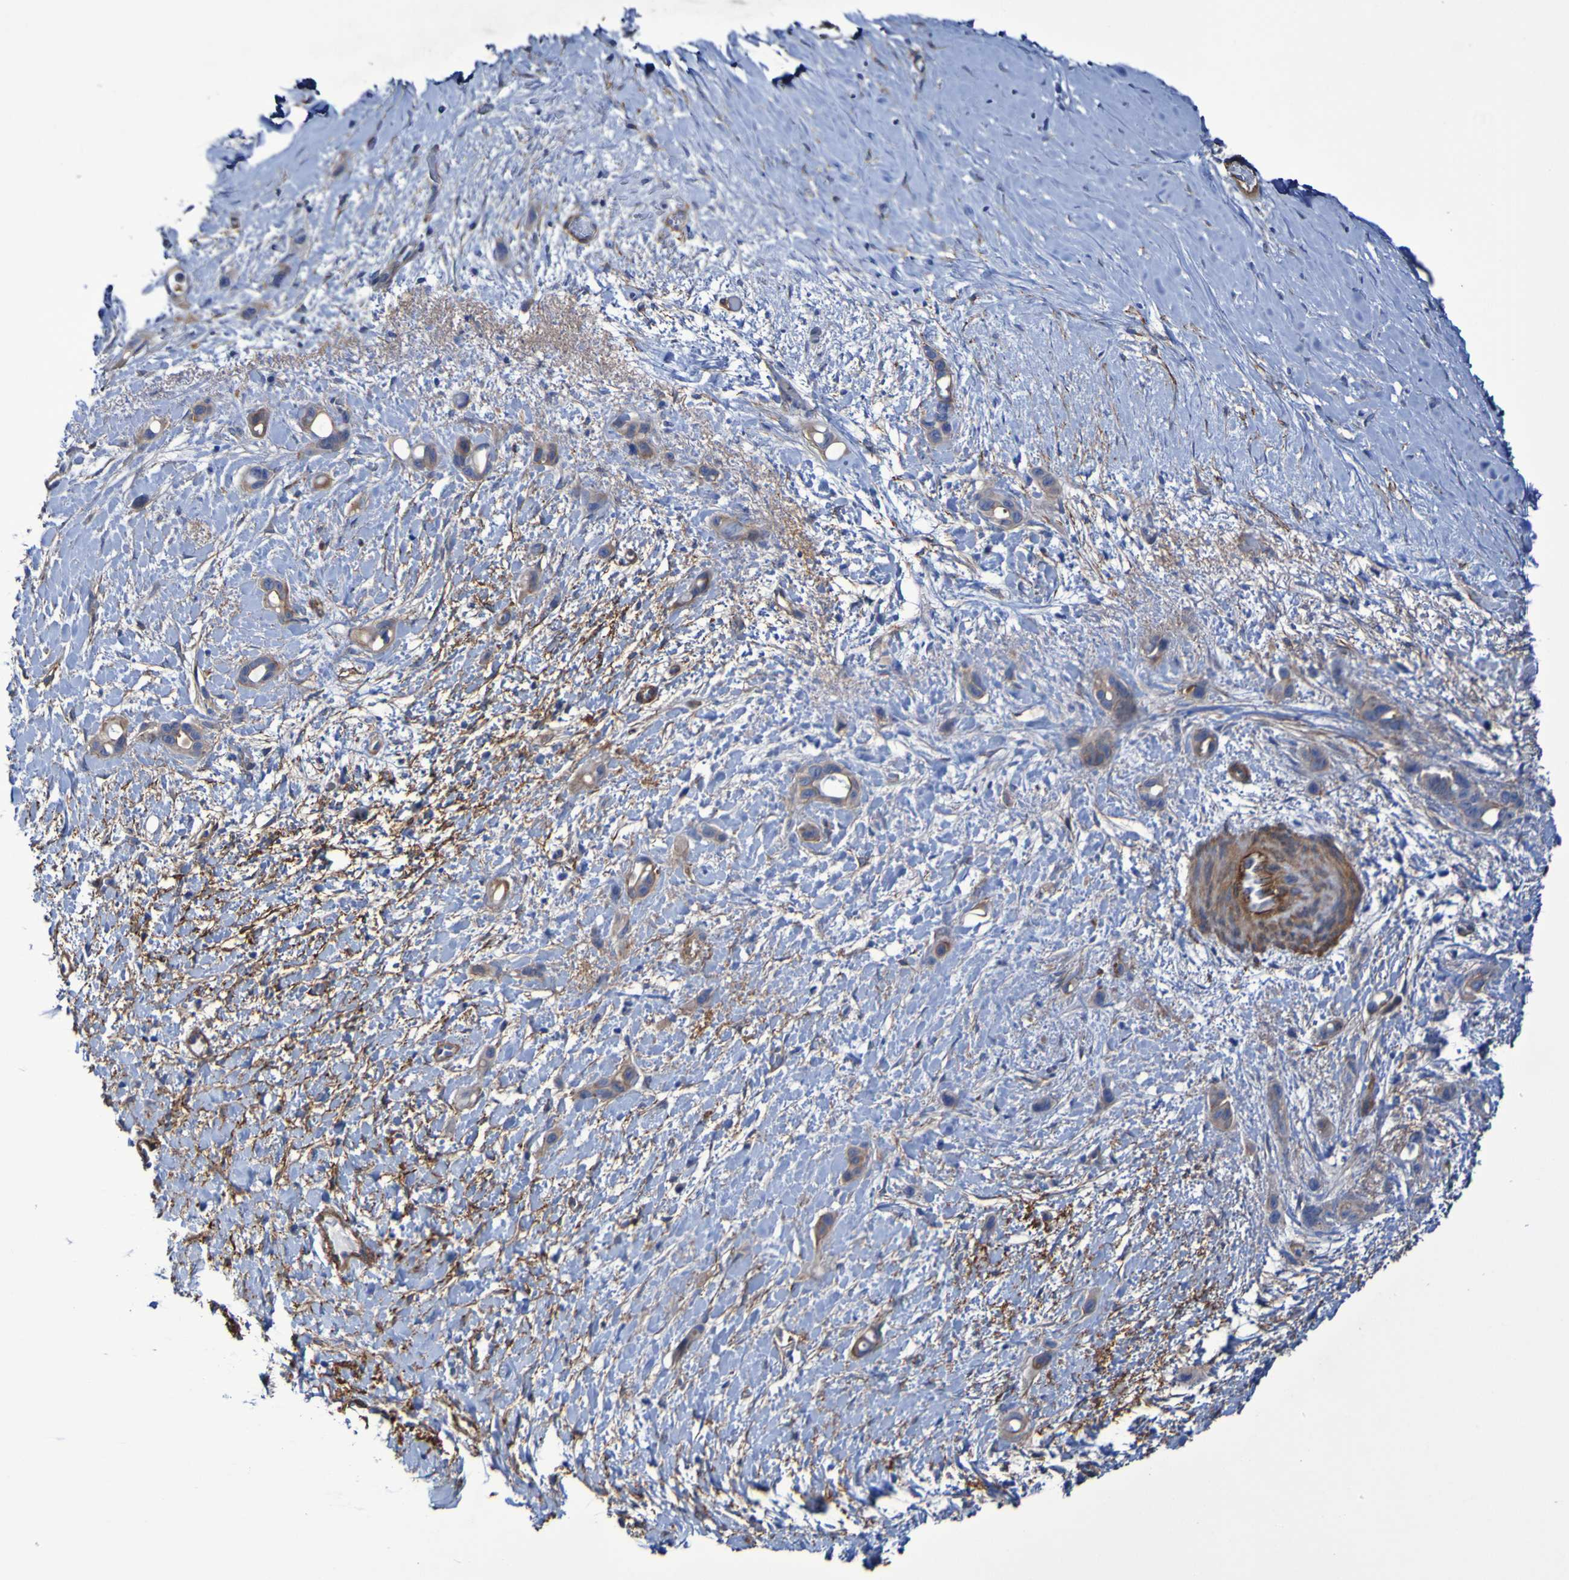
{"staining": {"intensity": "moderate", "quantity": ">75%", "location": "cytoplasmic/membranous"}, "tissue": "liver cancer", "cell_type": "Tumor cells", "image_type": "cancer", "snomed": [{"axis": "morphology", "description": "Cholangiocarcinoma"}, {"axis": "topography", "description": "Liver"}], "caption": "Protein expression analysis of human liver cancer (cholangiocarcinoma) reveals moderate cytoplasmic/membranous expression in approximately >75% of tumor cells. The protein of interest is stained brown, and the nuclei are stained in blue (DAB IHC with brightfield microscopy, high magnification).", "gene": "LPP", "patient": {"sex": "female", "age": 65}}